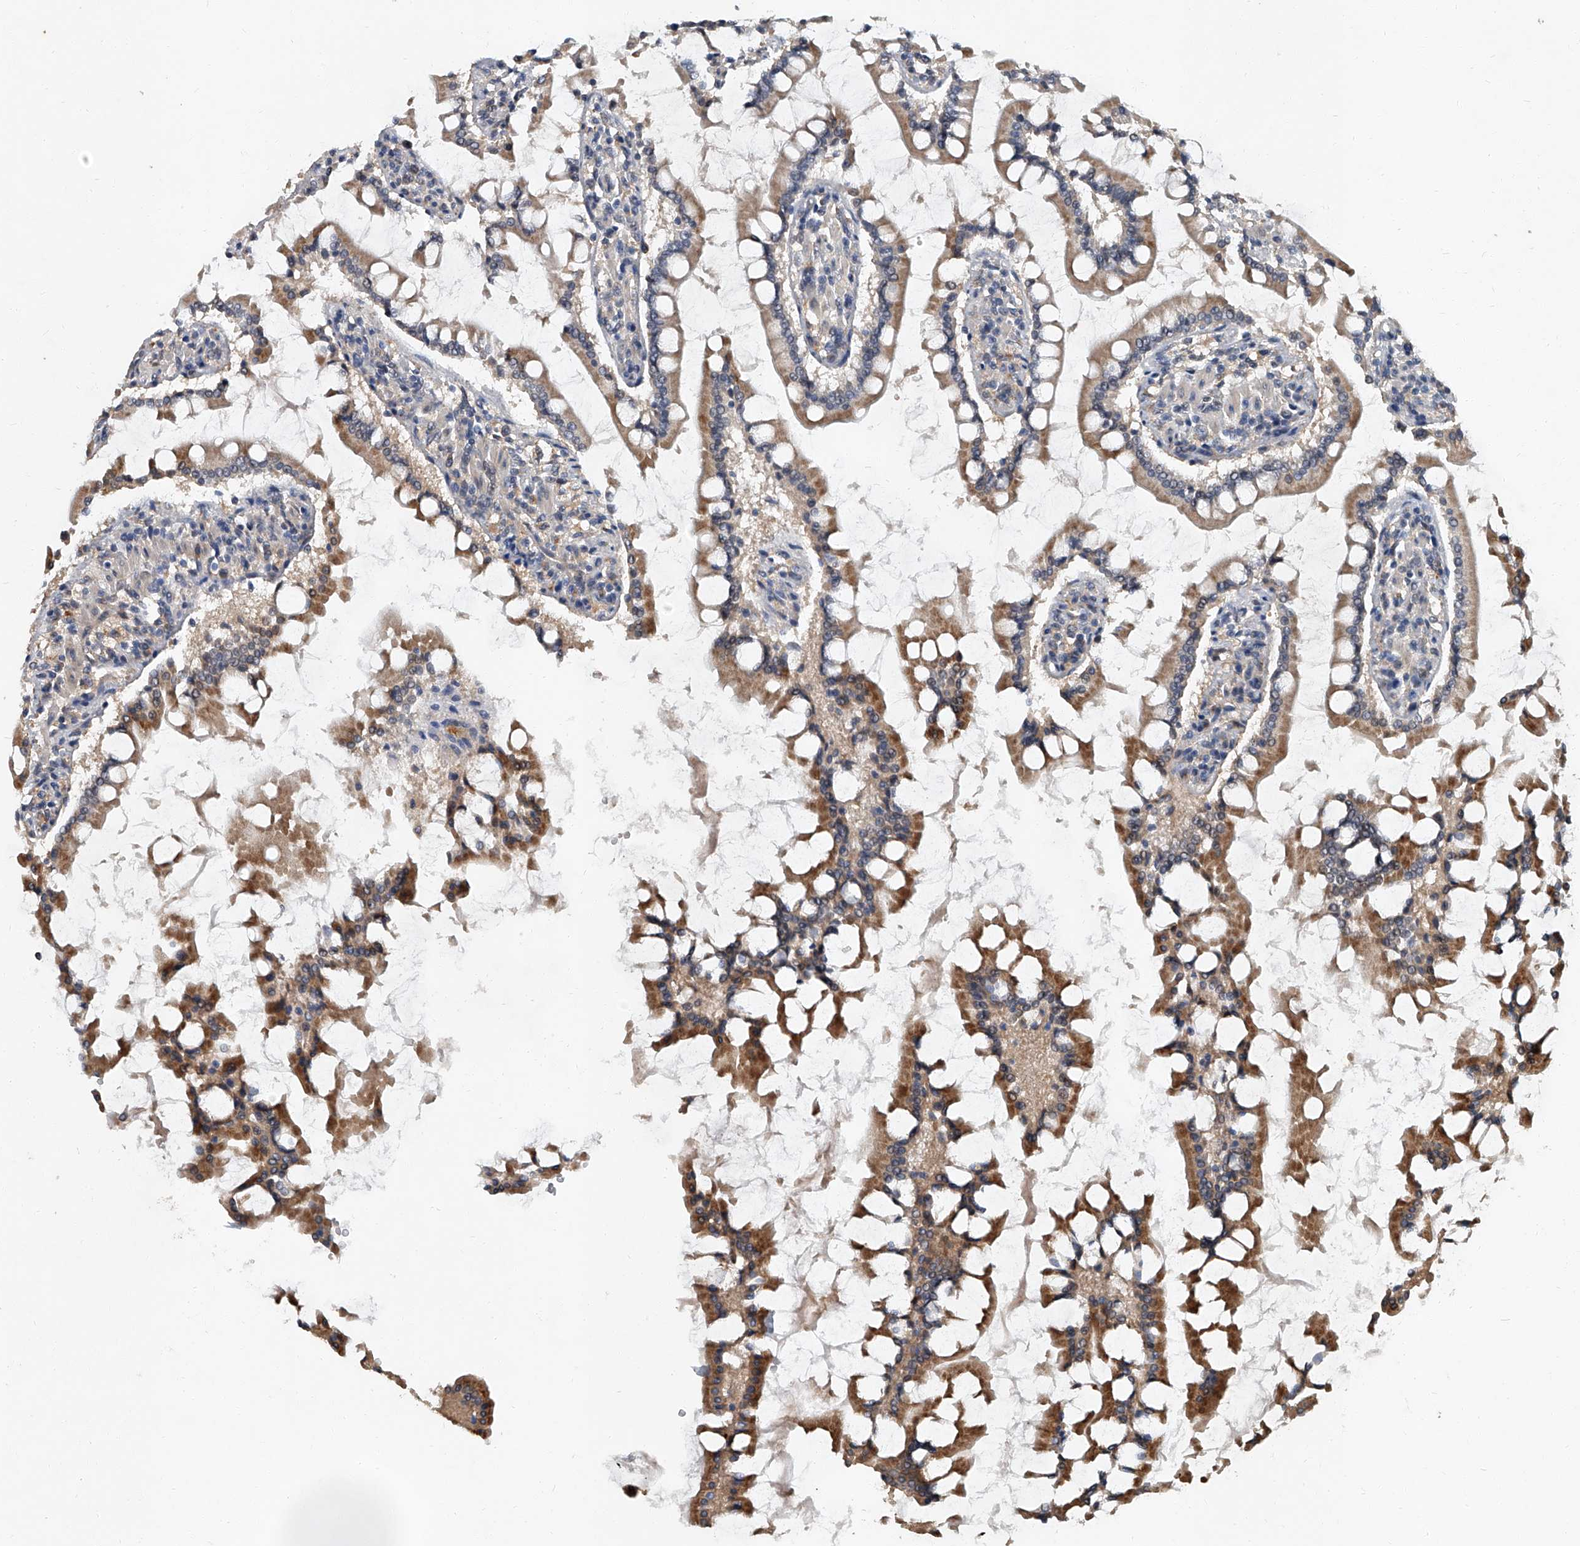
{"staining": {"intensity": "moderate", "quantity": "25%-75%", "location": "cytoplasmic/membranous"}, "tissue": "small intestine", "cell_type": "Glandular cells", "image_type": "normal", "snomed": [{"axis": "morphology", "description": "Normal tissue, NOS"}, {"axis": "topography", "description": "Small intestine"}], "caption": "Immunohistochemistry photomicrograph of benign small intestine: small intestine stained using immunohistochemistry (IHC) displays medium levels of moderate protein expression localized specifically in the cytoplasmic/membranous of glandular cells, appearing as a cytoplasmic/membranous brown color.", "gene": "JAG2", "patient": {"sex": "male", "age": 41}}